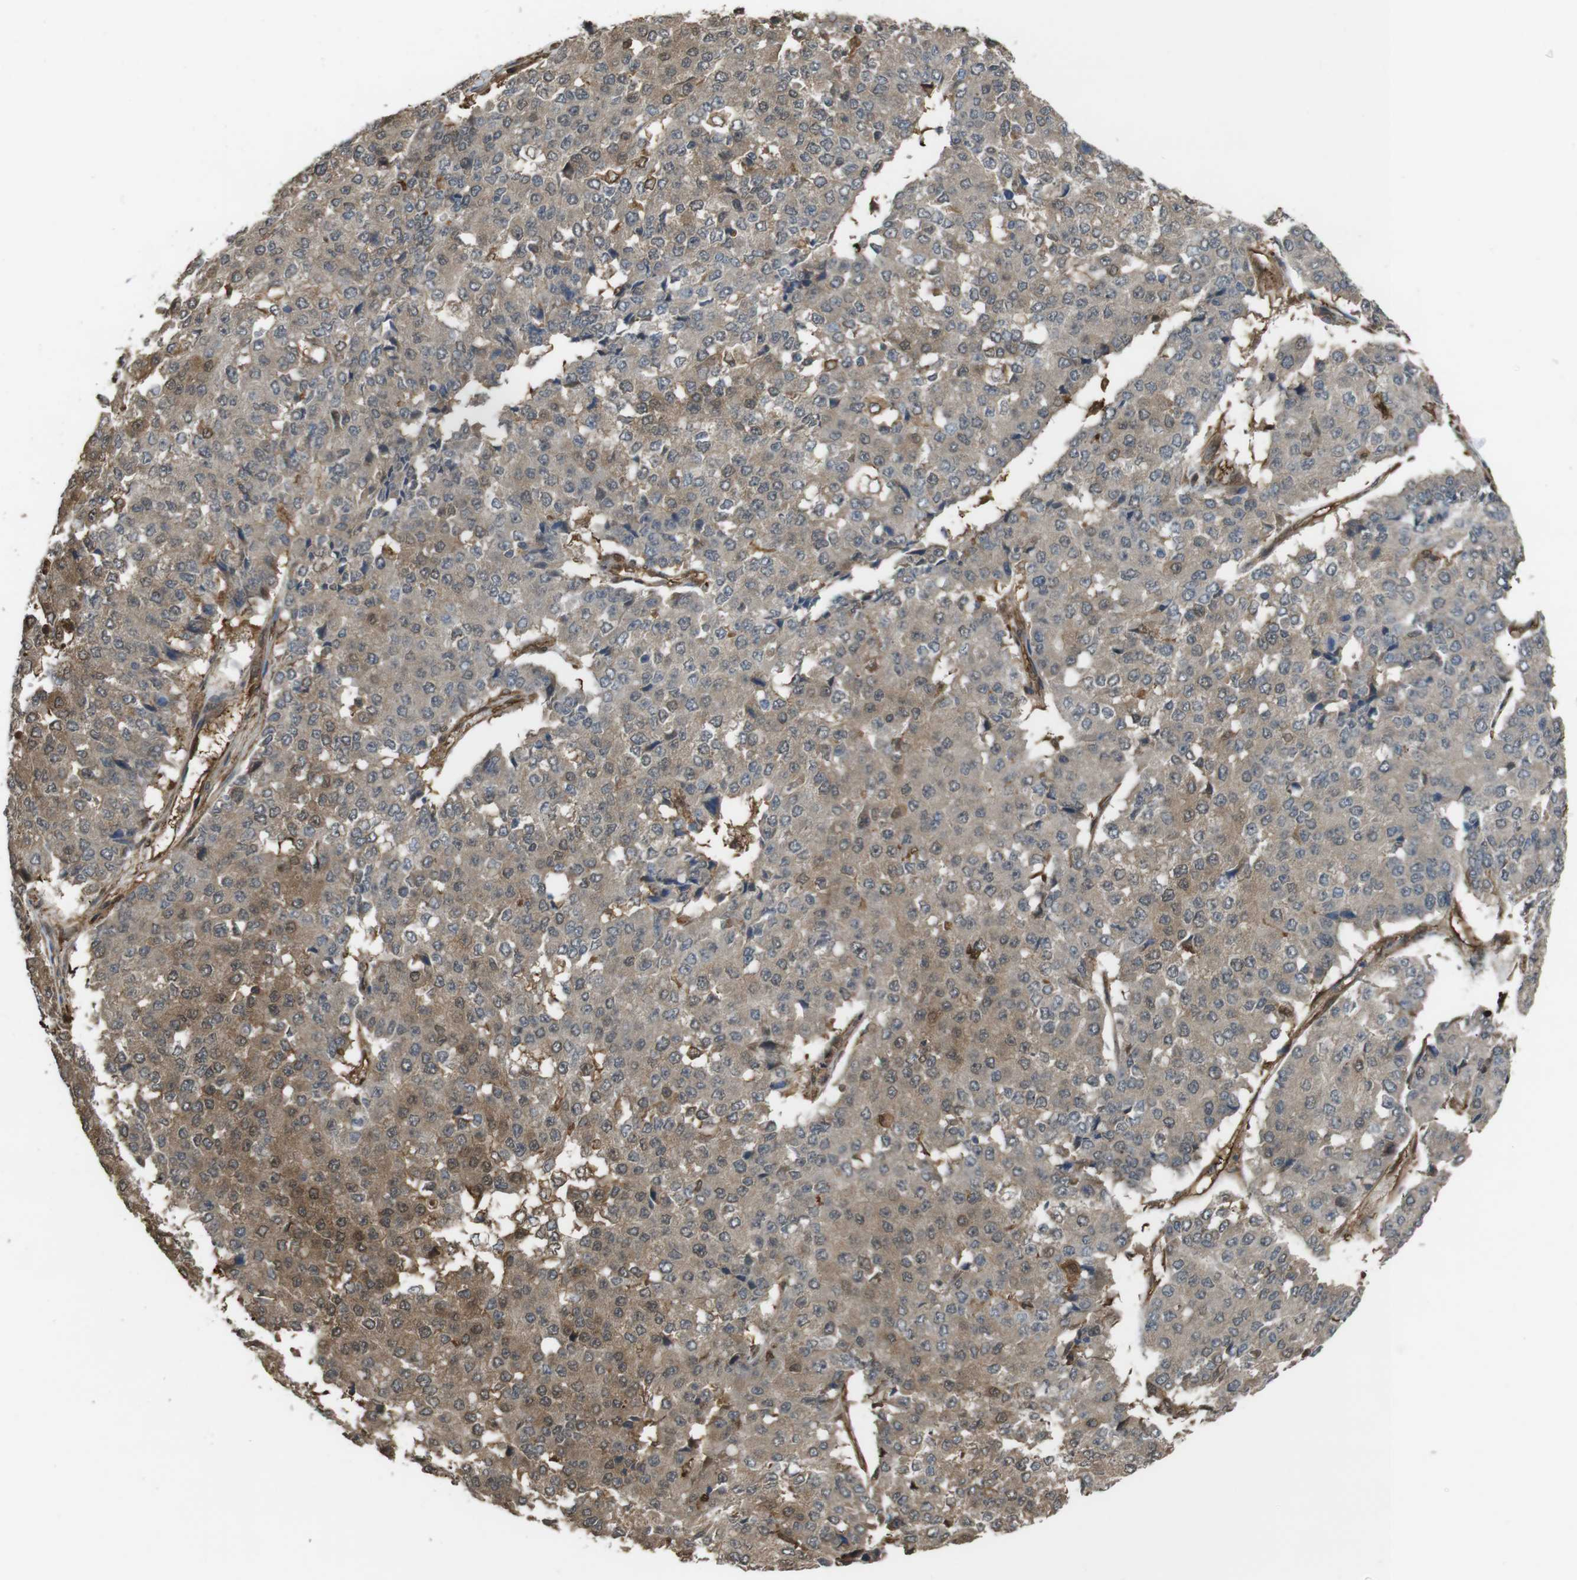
{"staining": {"intensity": "moderate", "quantity": ">75%", "location": "cytoplasmic/membranous"}, "tissue": "pancreatic cancer", "cell_type": "Tumor cells", "image_type": "cancer", "snomed": [{"axis": "morphology", "description": "Adenocarcinoma, NOS"}, {"axis": "topography", "description": "Pancreas"}], "caption": "Immunohistochemistry (IHC) of human pancreatic cancer (adenocarcinoma) exhibits medium levels of moderate cytoplasmic/membranous positivity in approximately >75% of tumor cells.", "gene": "ARHGDIA", "patient": {"sex": "male", "age": 50}}